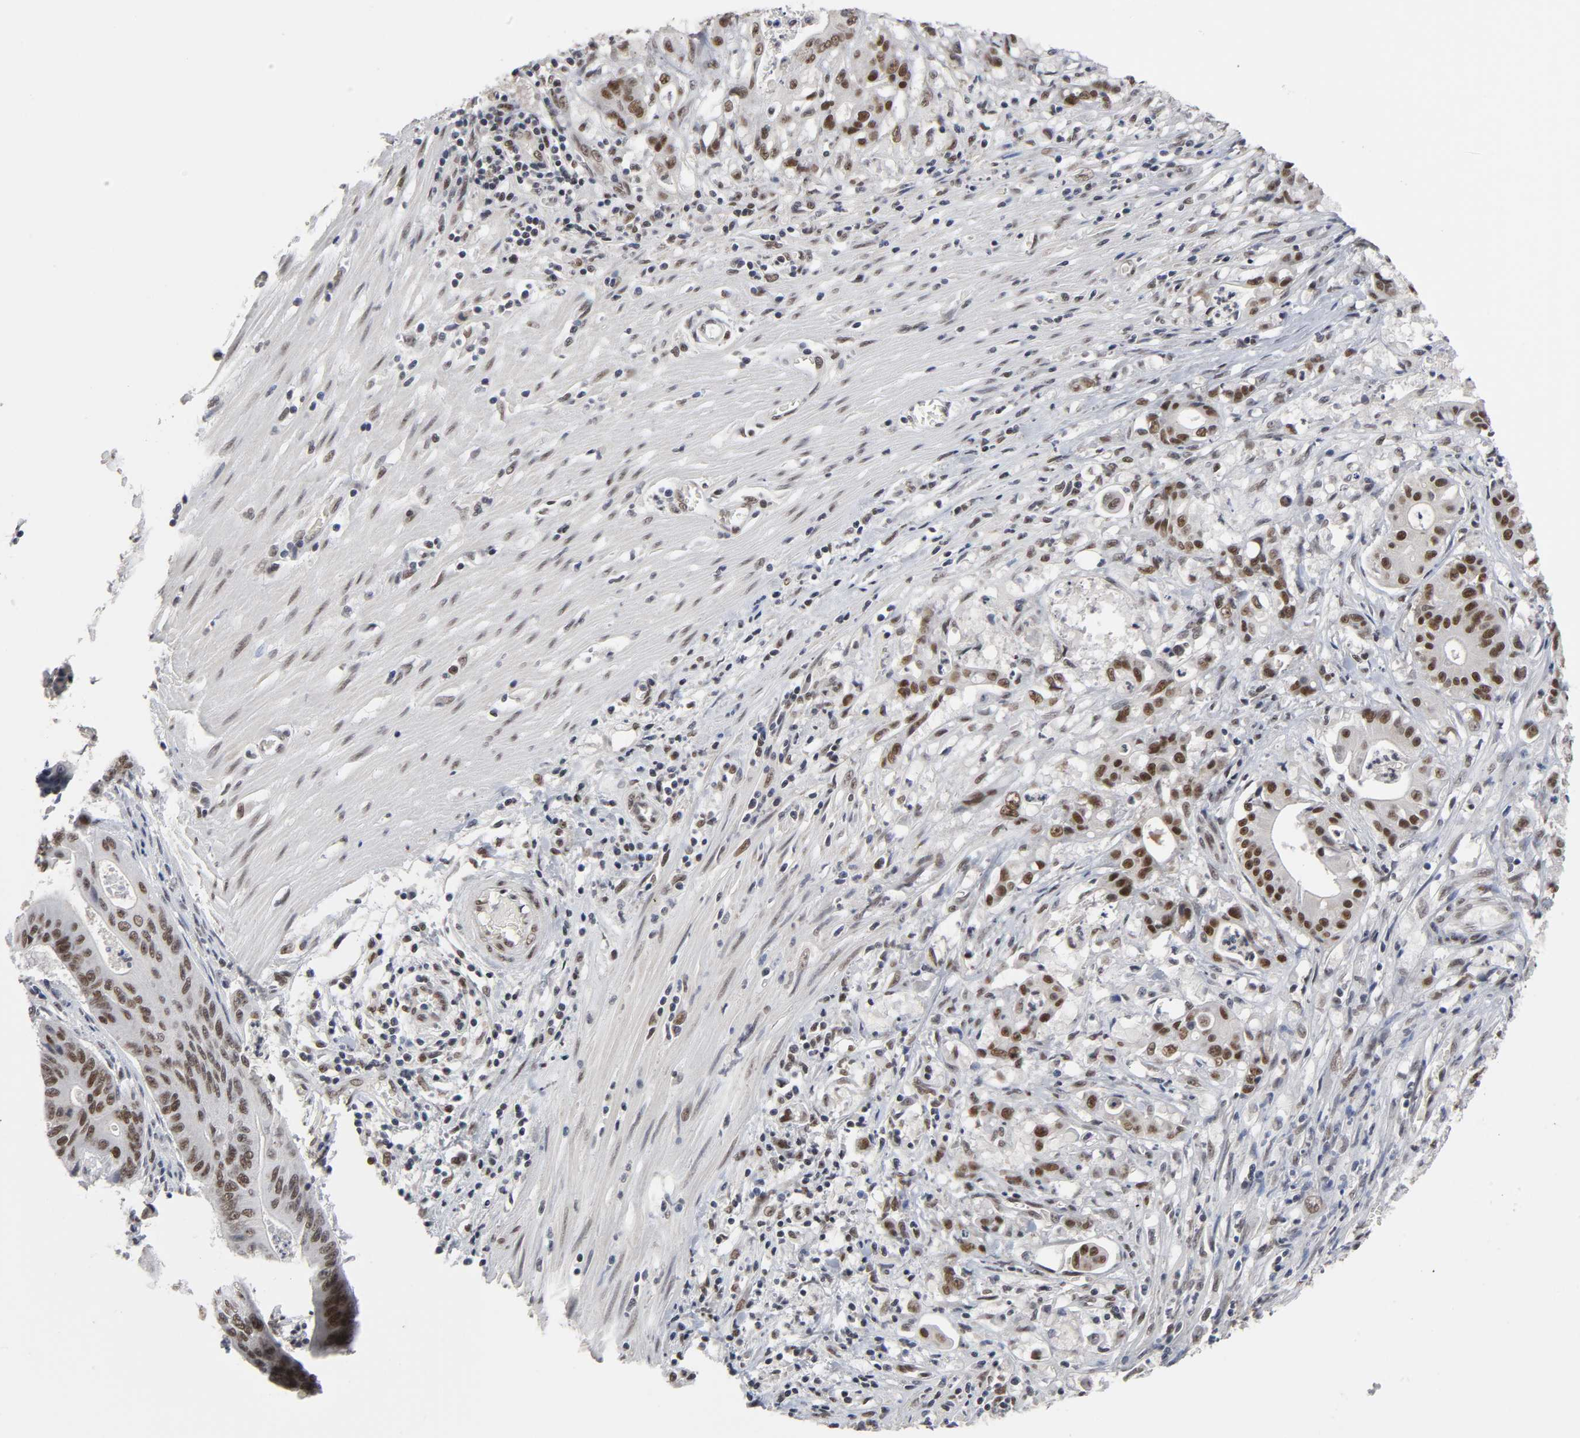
{"staining": {"intensity": "strong", "quantity": ">75%", "location": "nuclear"}, "tissue": "pancreatic cancer", "cell_type": "Tumor cells", "image_type": "cancer", "snomed": [{"axis": "morphology", "description": "Normal tissue, NOS"}, {"axis": "topography", "description": "Lymph node"}], "caption": "Pancreatic cancer was stained to show a protein in brown. There is high levels of strong nuclear positivity in approximately >75% of tumor cells. (brown staining indicates protein expression, while blue staining denotes nuclei).", "gene": "TRIM33", "patient": {"sex": "male", "age": 62}}